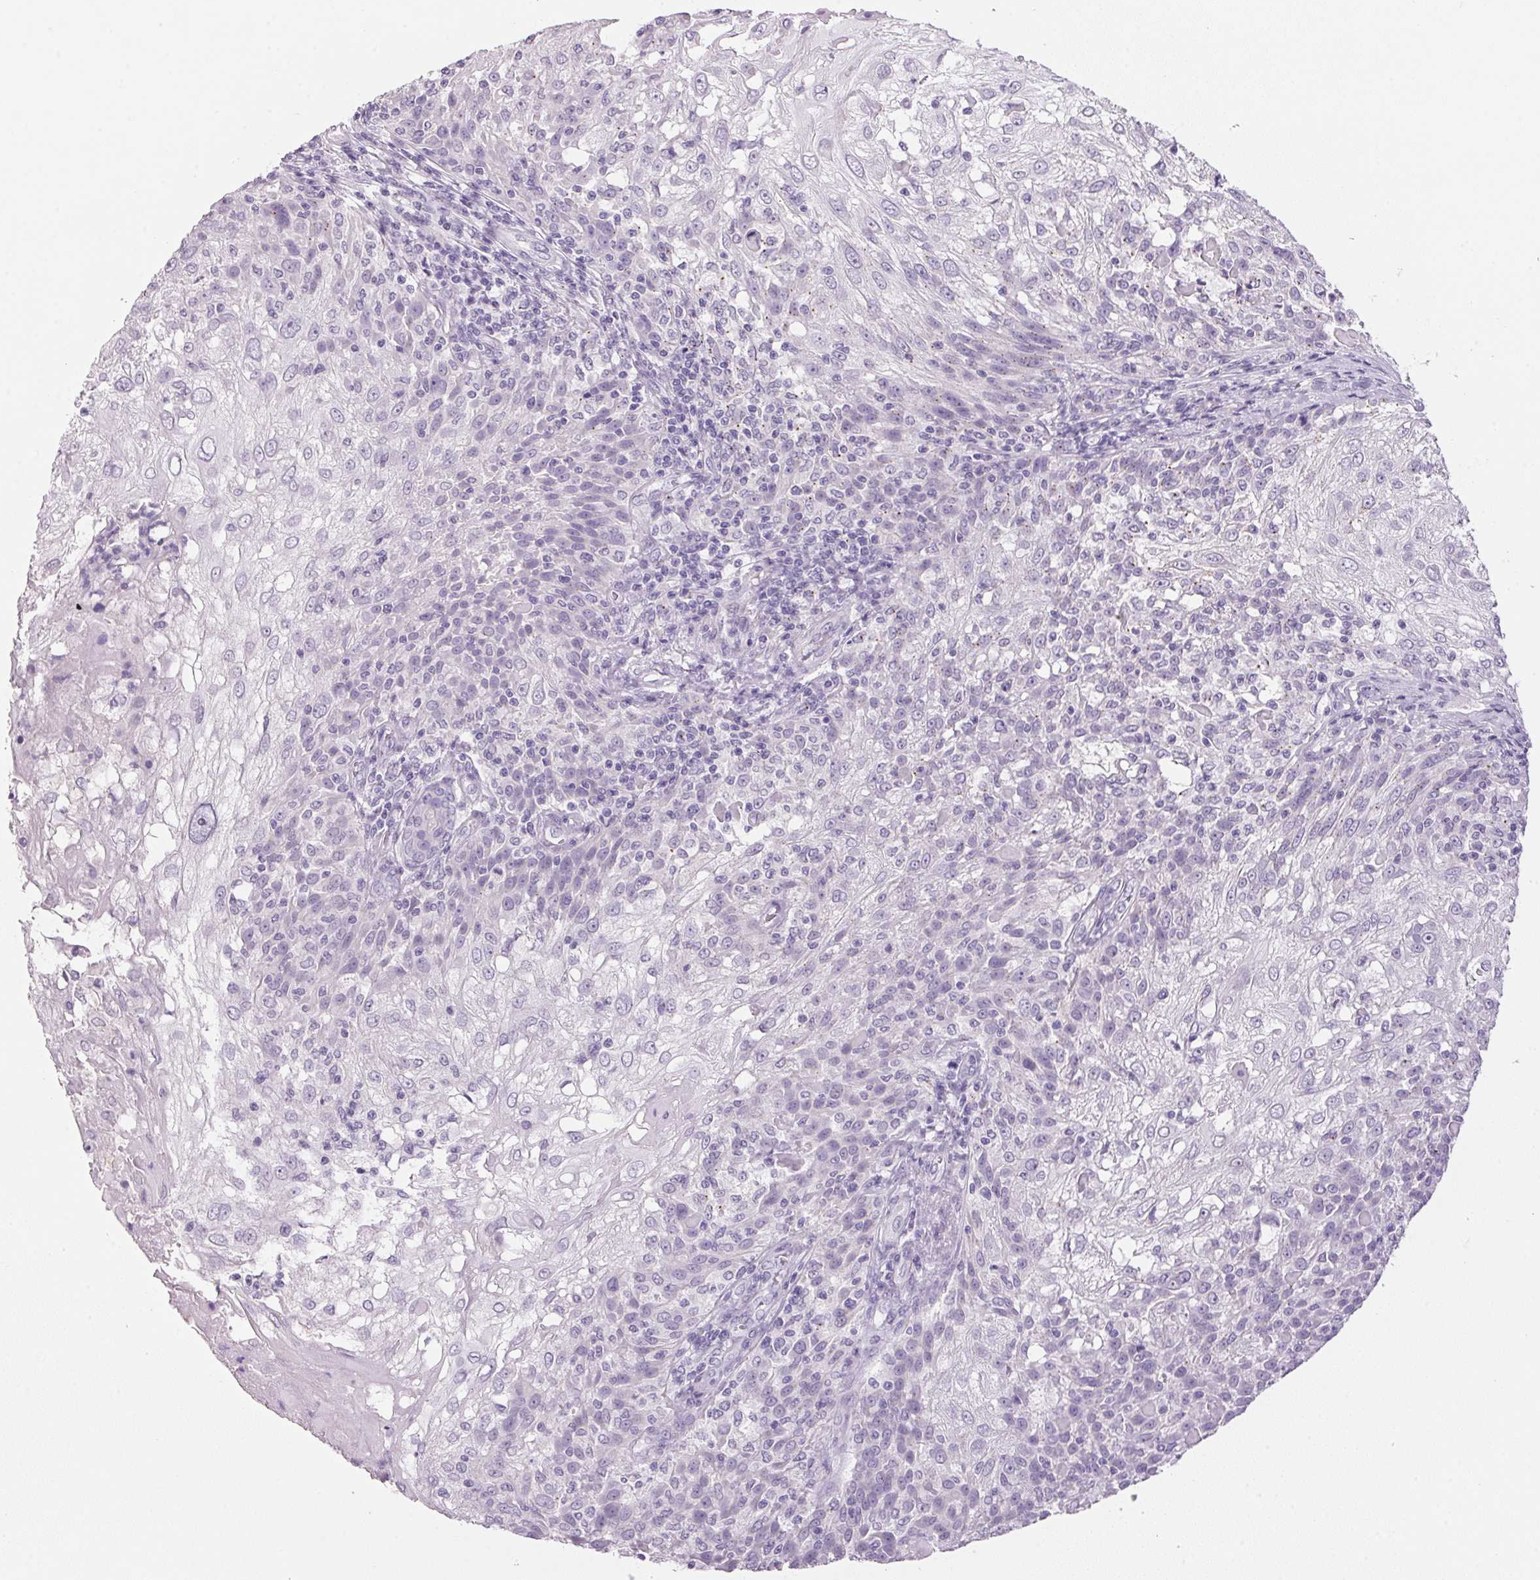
{"staining": {"intensity": "negative", "quantity": "none", "location": "none"}, "tissue": "skin cancer", "cell_type": "Tumor cells", "image_type": "cancer", "snomed": [{"axis": "morphology", "description": "Normal tissue, NOS"}, {"axis": "morphology", "description": "Squamous cell carcinoma, NOS"}, {"axis": "topography", "description": "Skin"}], "caption": "An image of squamous cell carcinoma (skin) stained for a protein demonstrates no brown staining in tumor cells.", "gene": "PPP1R1A", "patient": {"sex": "female", "age": 83}}